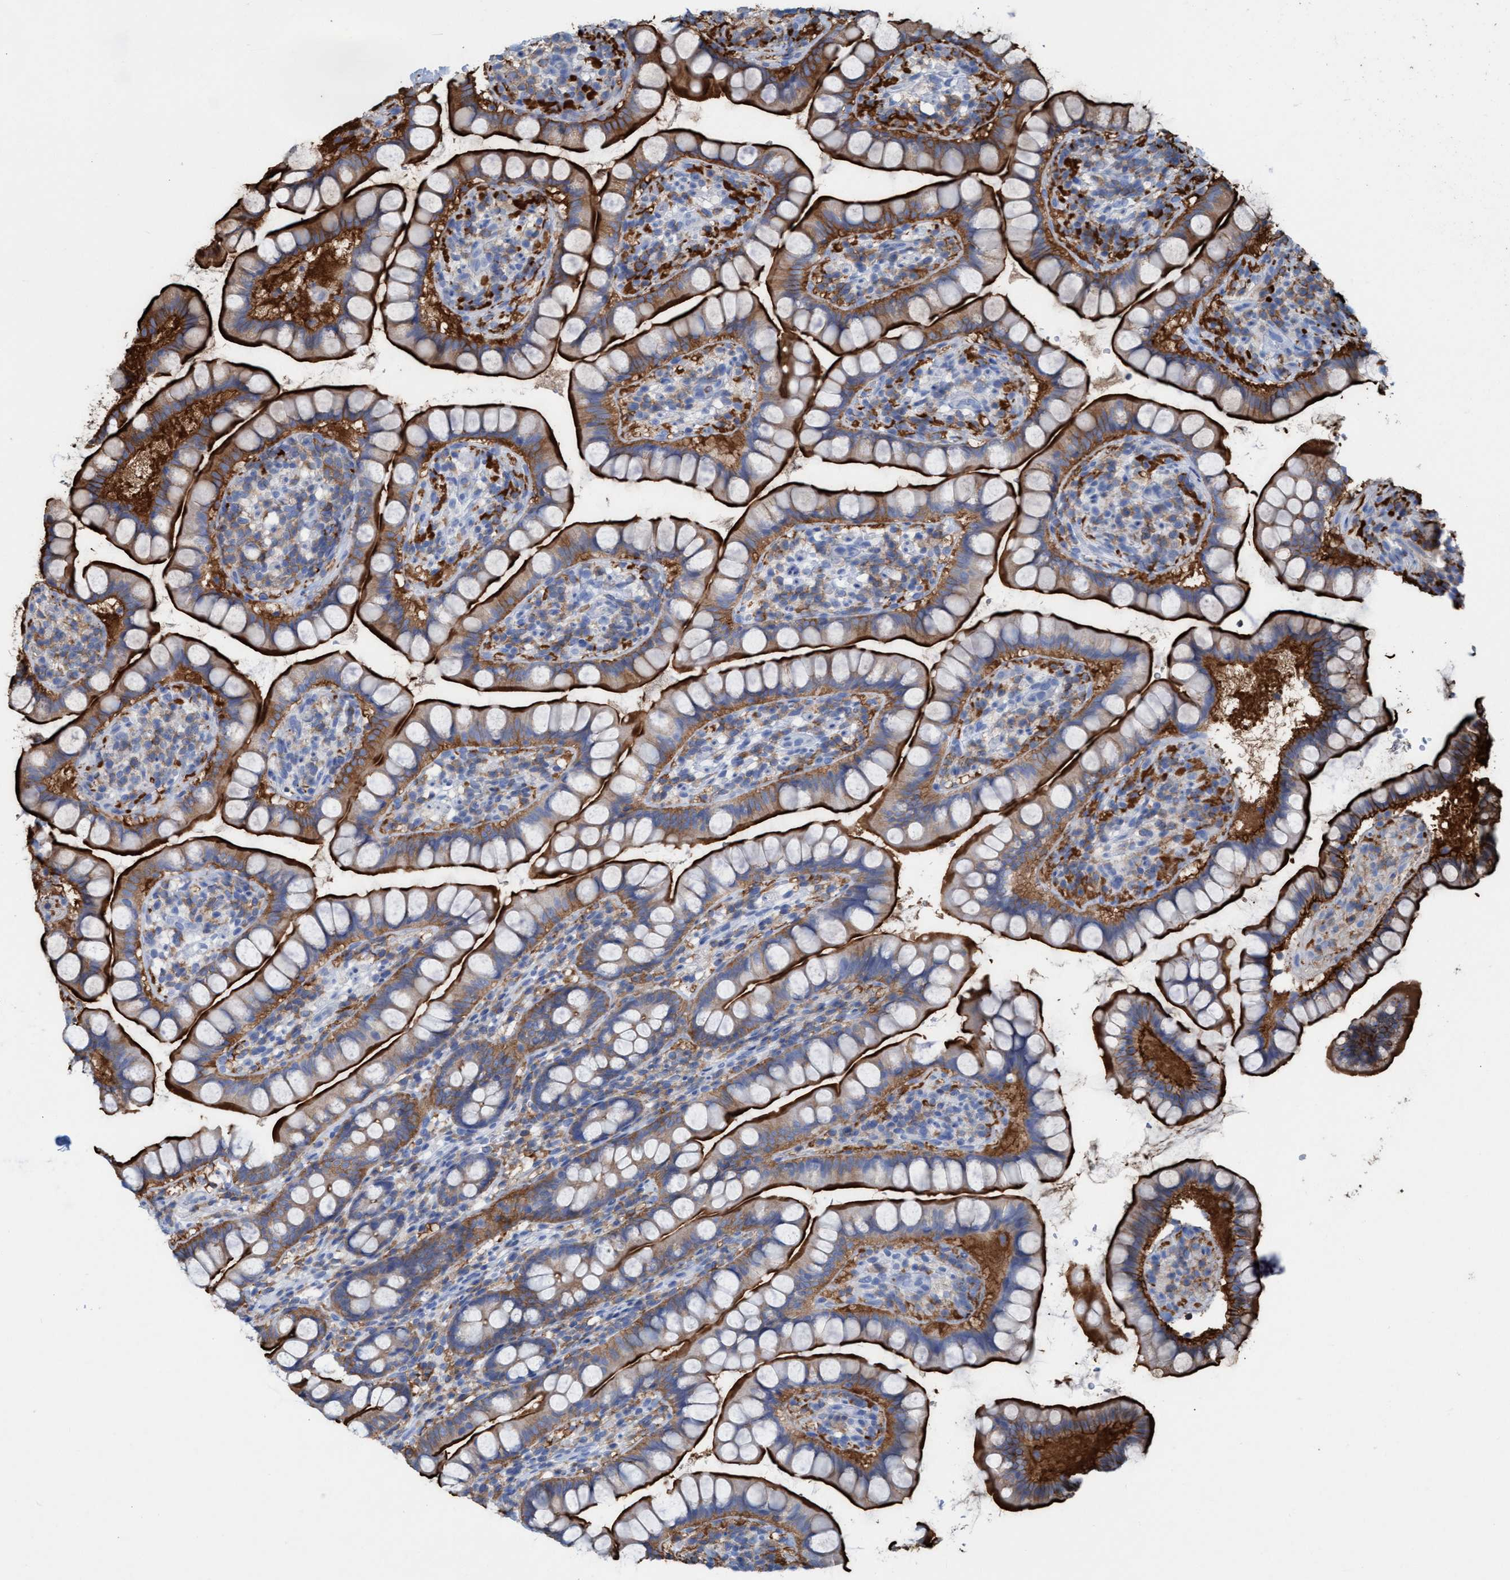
{"staining": {"intensity": "strong", "quantity": ">75%", "location": "cytoplasmic/membranous"}, "tissue": "small intestine", "cell_type": "Glandular cells", "image_type": "normal", "snomed": [{"axis": "morphology", "description": "Normal tissue, NOS"}, {"axis": "topography", "description": "Small intestine"}], "caption": "IHC photomicrograph of normal small intestine: small intestine stained using immunohistochemistry reveals high levels of strong protein expression localized specifically in the cytoplasmic/membranous of glandular cells, appearing as a cytoplasmic/membranous brown color.", "gene": "EZR", "patient": {"sex": "female", "age": 84}}